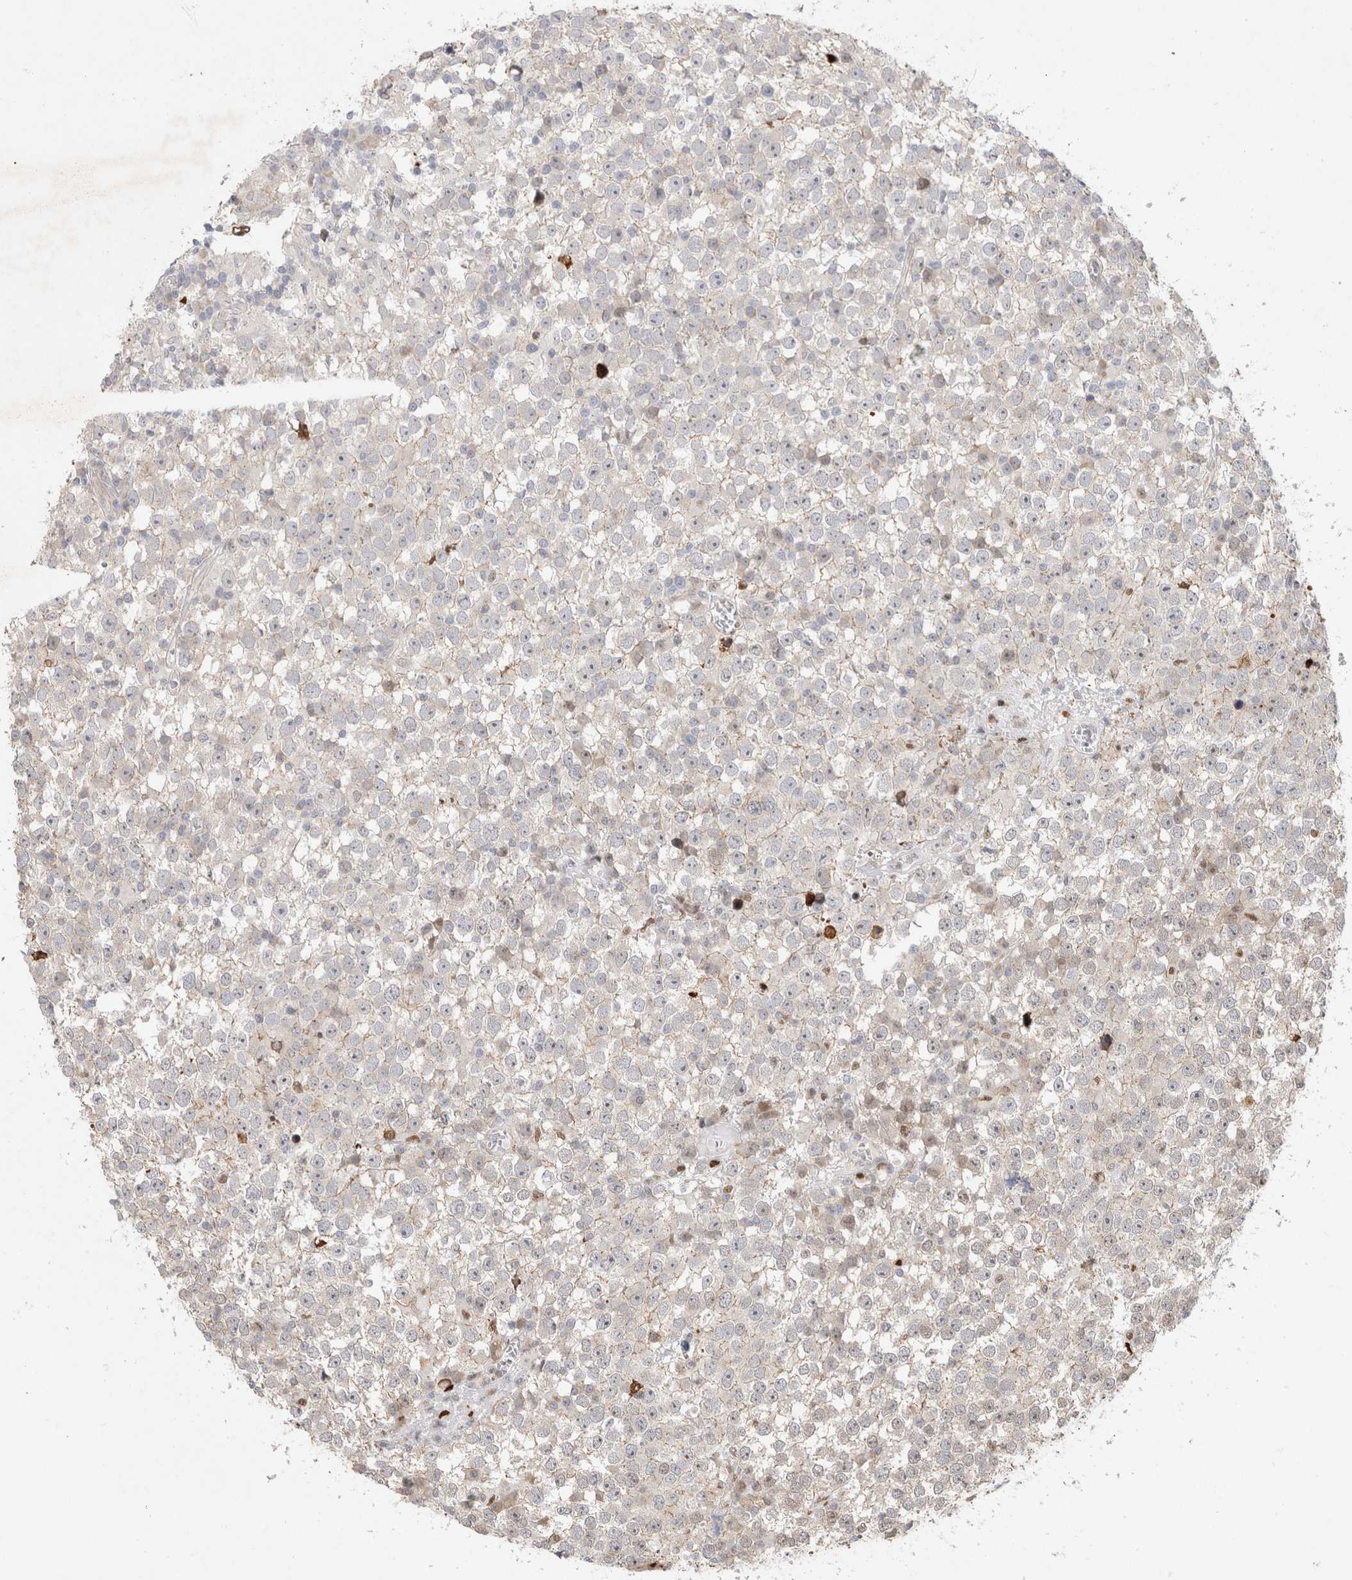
{"staining": {"intensity": "negative", "quantity": "none", "location": "none"}, "tissue": "testis cancer", "cell_type": "Tumor cells", "image_type": "cancer", "snomed": [{"axis": "morphology", "description": "Seminoma, NOS"}, {"axis": "topography", "description": "Testis"}], "caption": "Tumor cells show no significant expression in testis cancer. (DAB (3,3'-diaminobenzidine) IHC visualized using brightfield microscopy, high magnification).", "gene": "TCF4", "patient": {"sex": "male", "age": 65}}